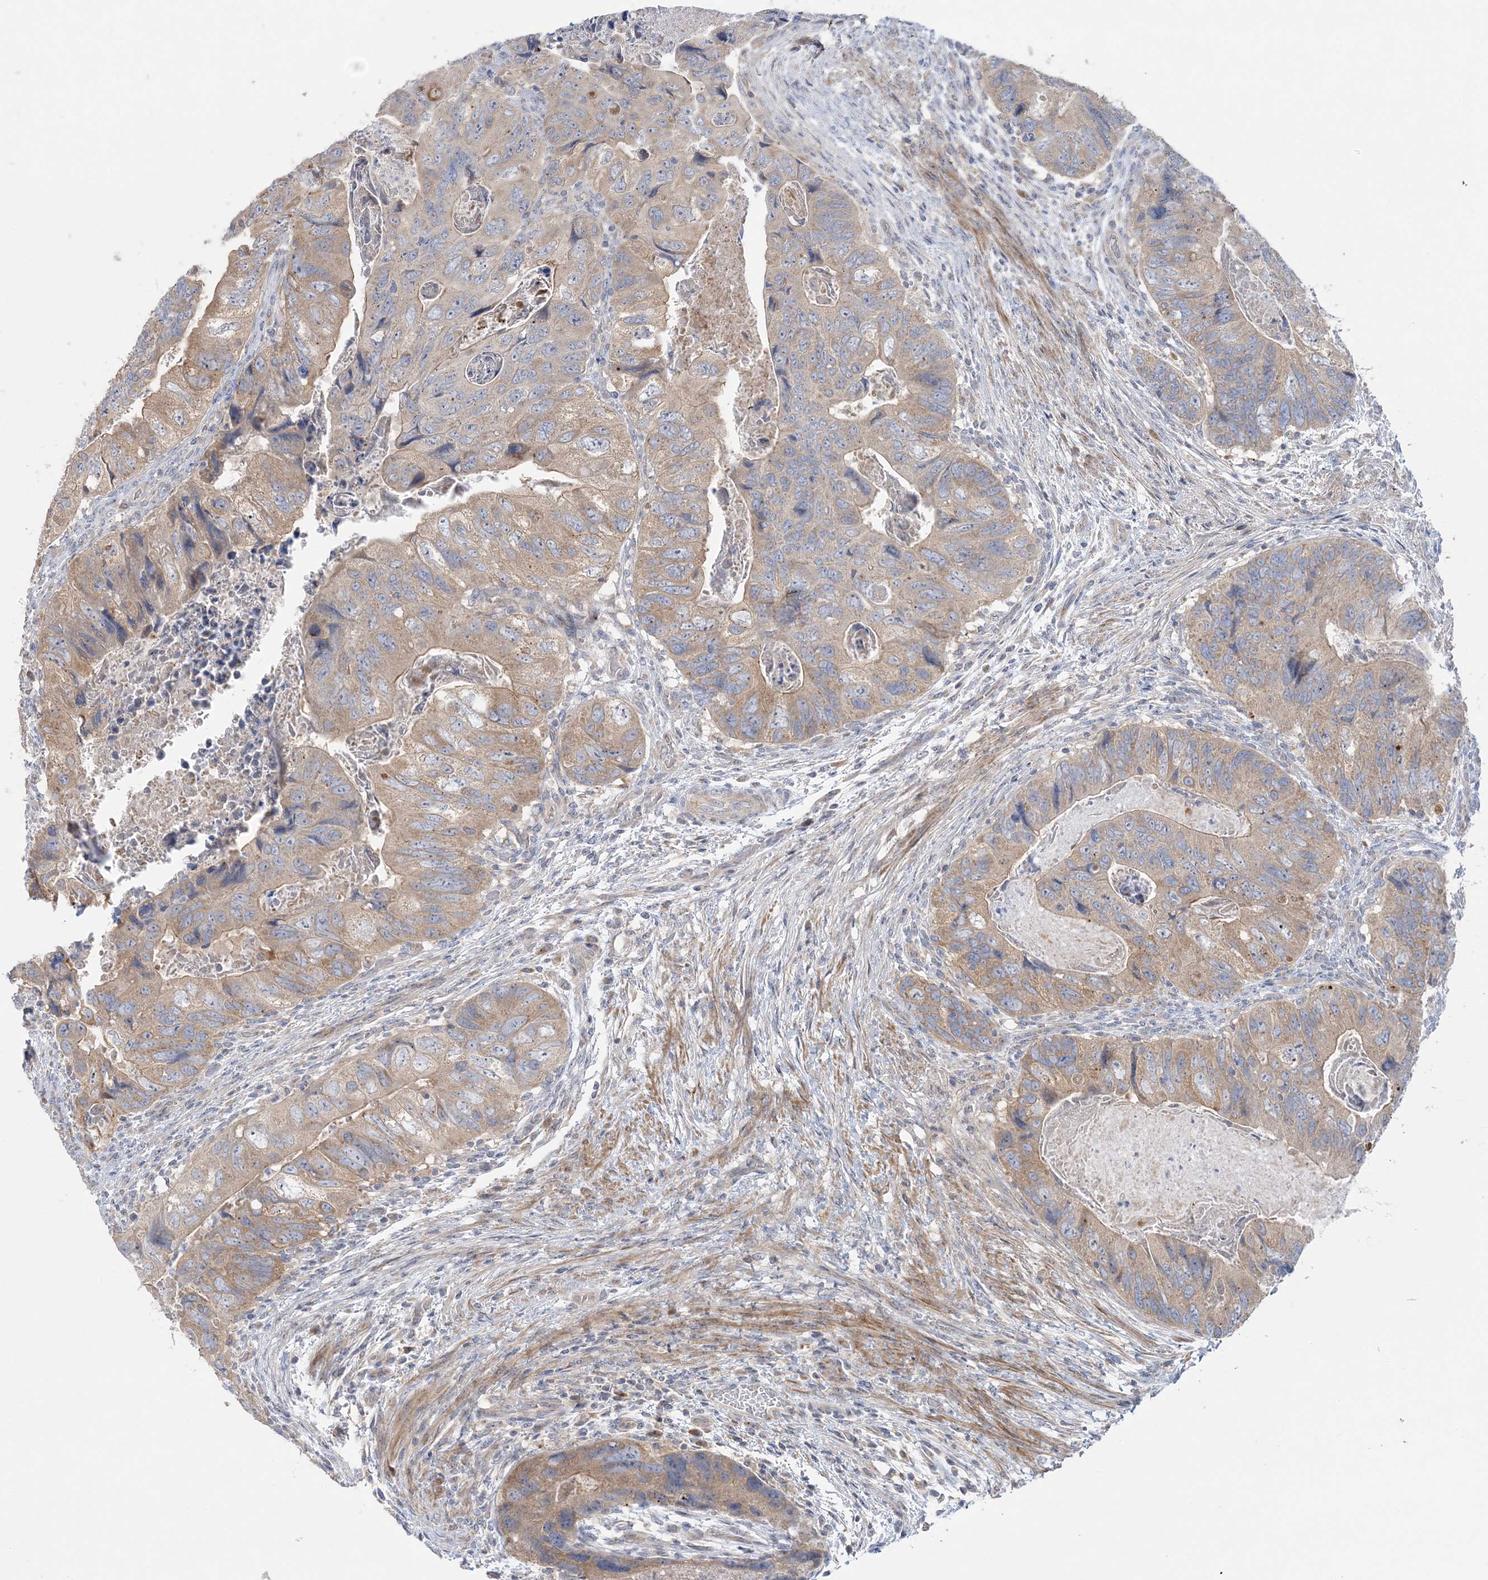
{"staining": {"intensity": "moderate", "quantity": ">75%", "location": "cytoplasmic/membranous"}, "tissue": "colorectal cancer", "cell_type": "Tumor cells", "image_type": "cancer", "snomed": [{"axis": "morphology", "description": "Adenocarcinoma, NOS"}, {"axis": "topography", "description": "Rectum"}], "caption": "Human adenocarcinoma (colorectal) stained with a brown dye demonstrates moderate cytoplasmic/membranous positive expression in approximately >75% of tumor cells.", "gene": "MMADHC", "patient": {"sex": "male", "age": 63}}